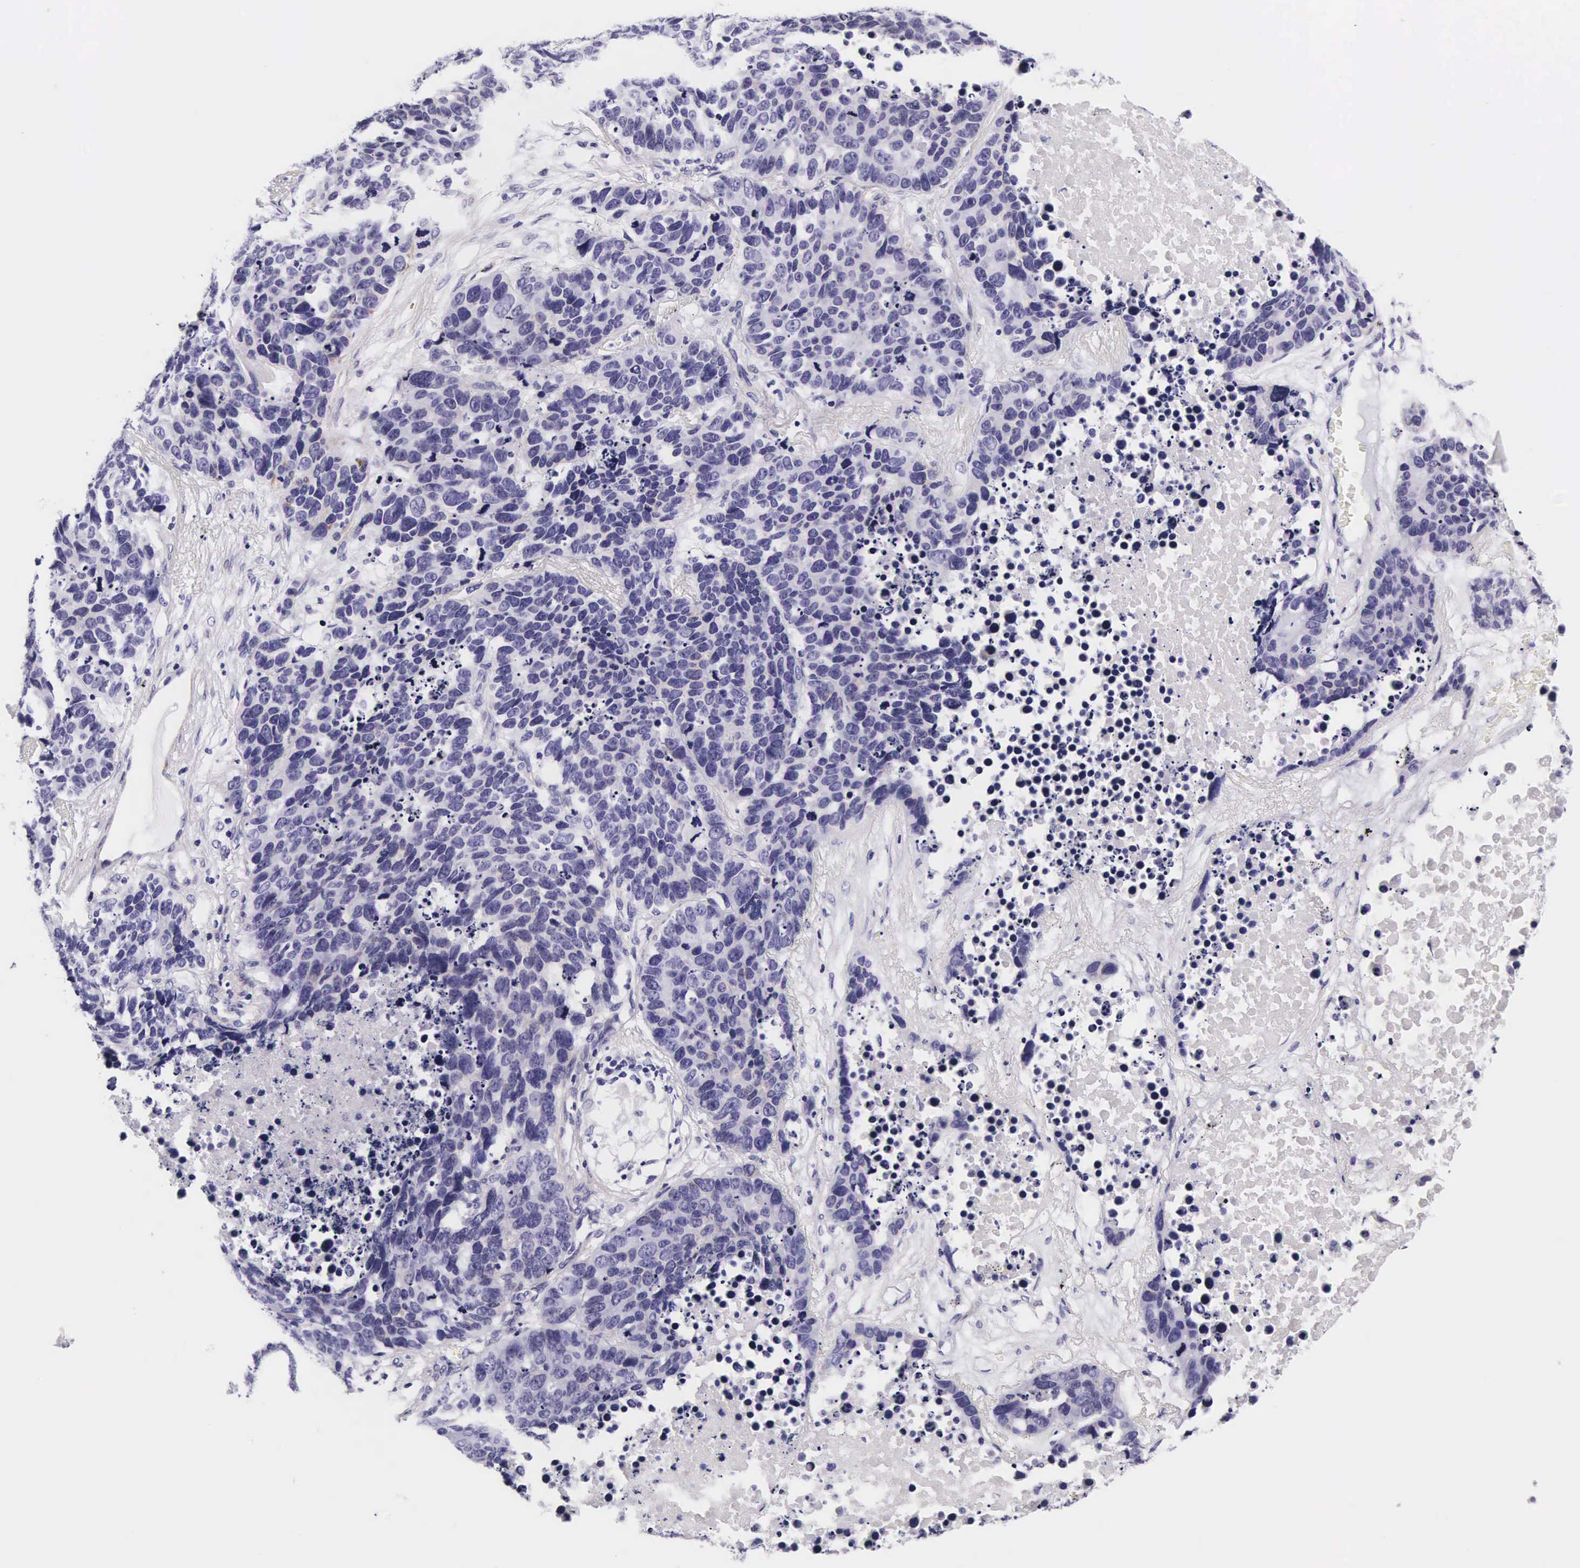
{"staining": {"intensity": "negative", "quantity": "none", "location": "none"}, "tissue": "lung cancer", "cell_type": "Tumor cells", "image_type": "cancer", "snomed": [{"axis": "morphology", "description": "Carcinoid, malignant, NOS"}, {"axis": "topography", "description": "Lung"}], "caption": "IHC photomicrograph of neoplastic tissue: lung cancer (carcinoid (malignant)) stained with DAB (3,3'-diaminobenzidine) shows no significant protein positivity in tumor cells.", "gene": "UPRT", "patient": {"sex": "male", "age": 60}}